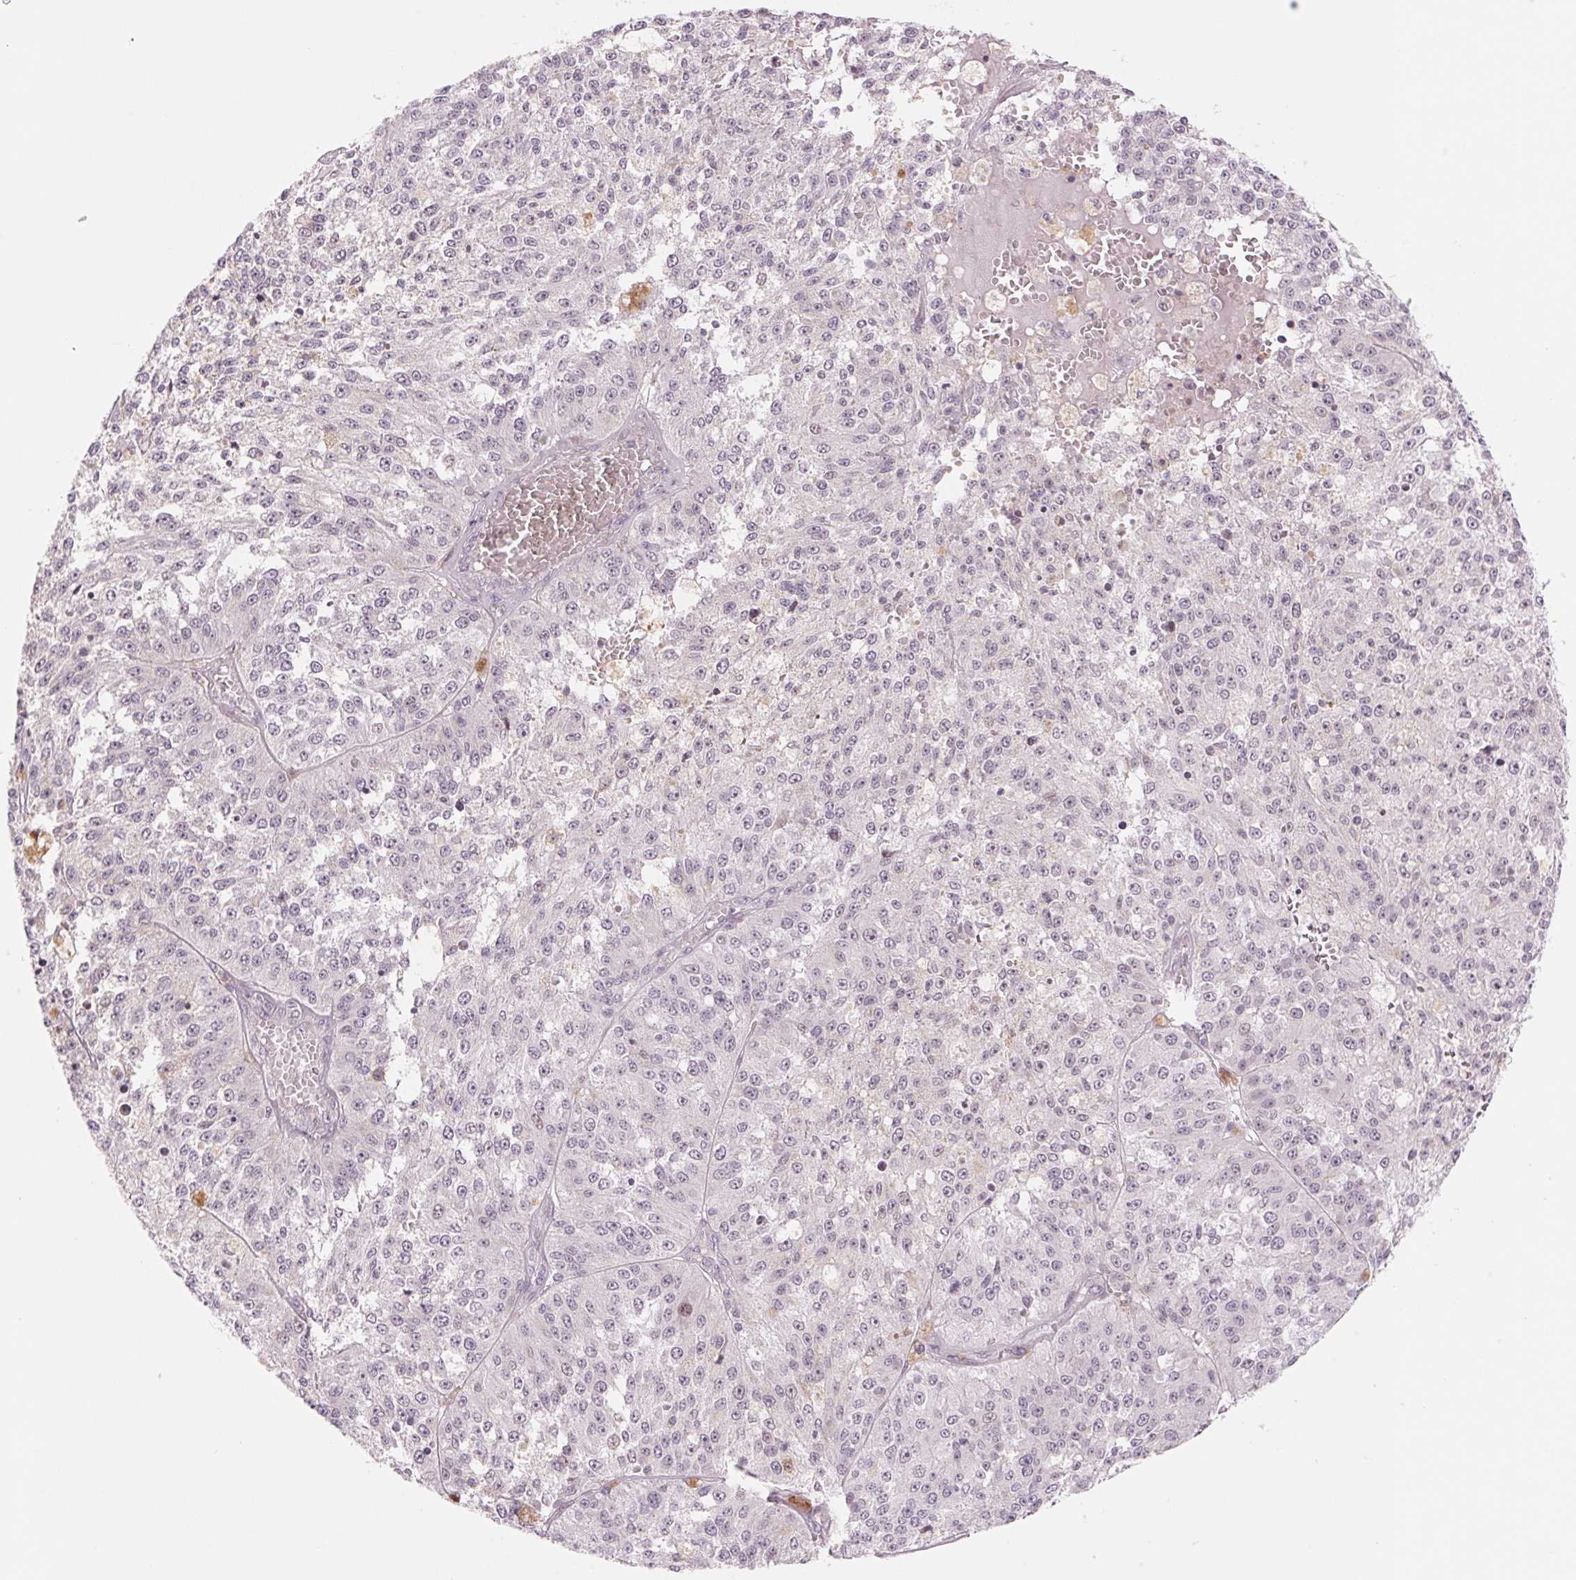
{"staining": {"intensity": "negative", "quantity": "none", "location": "none"}, "tissue": "melanoma", "cell_type": "Tumor cells", "image_type": "cancer", "snomed": [{"axis": "morphology", "description": "Malignant melanoma, Metastatic site"}, {"axis": "topography", "description": "Lymph node"}], "caption": "An IHC image of melanoma is shown. There is no staining in tumor cells of melanoma. Brightfield microscopy of immunohistochemistry (IHC) stained with DAB (brown) and hematoxylin (blue), captured at high magnification.", "gene": "ARHGAP32", "patient": {"sex": "female", "age": 64}}